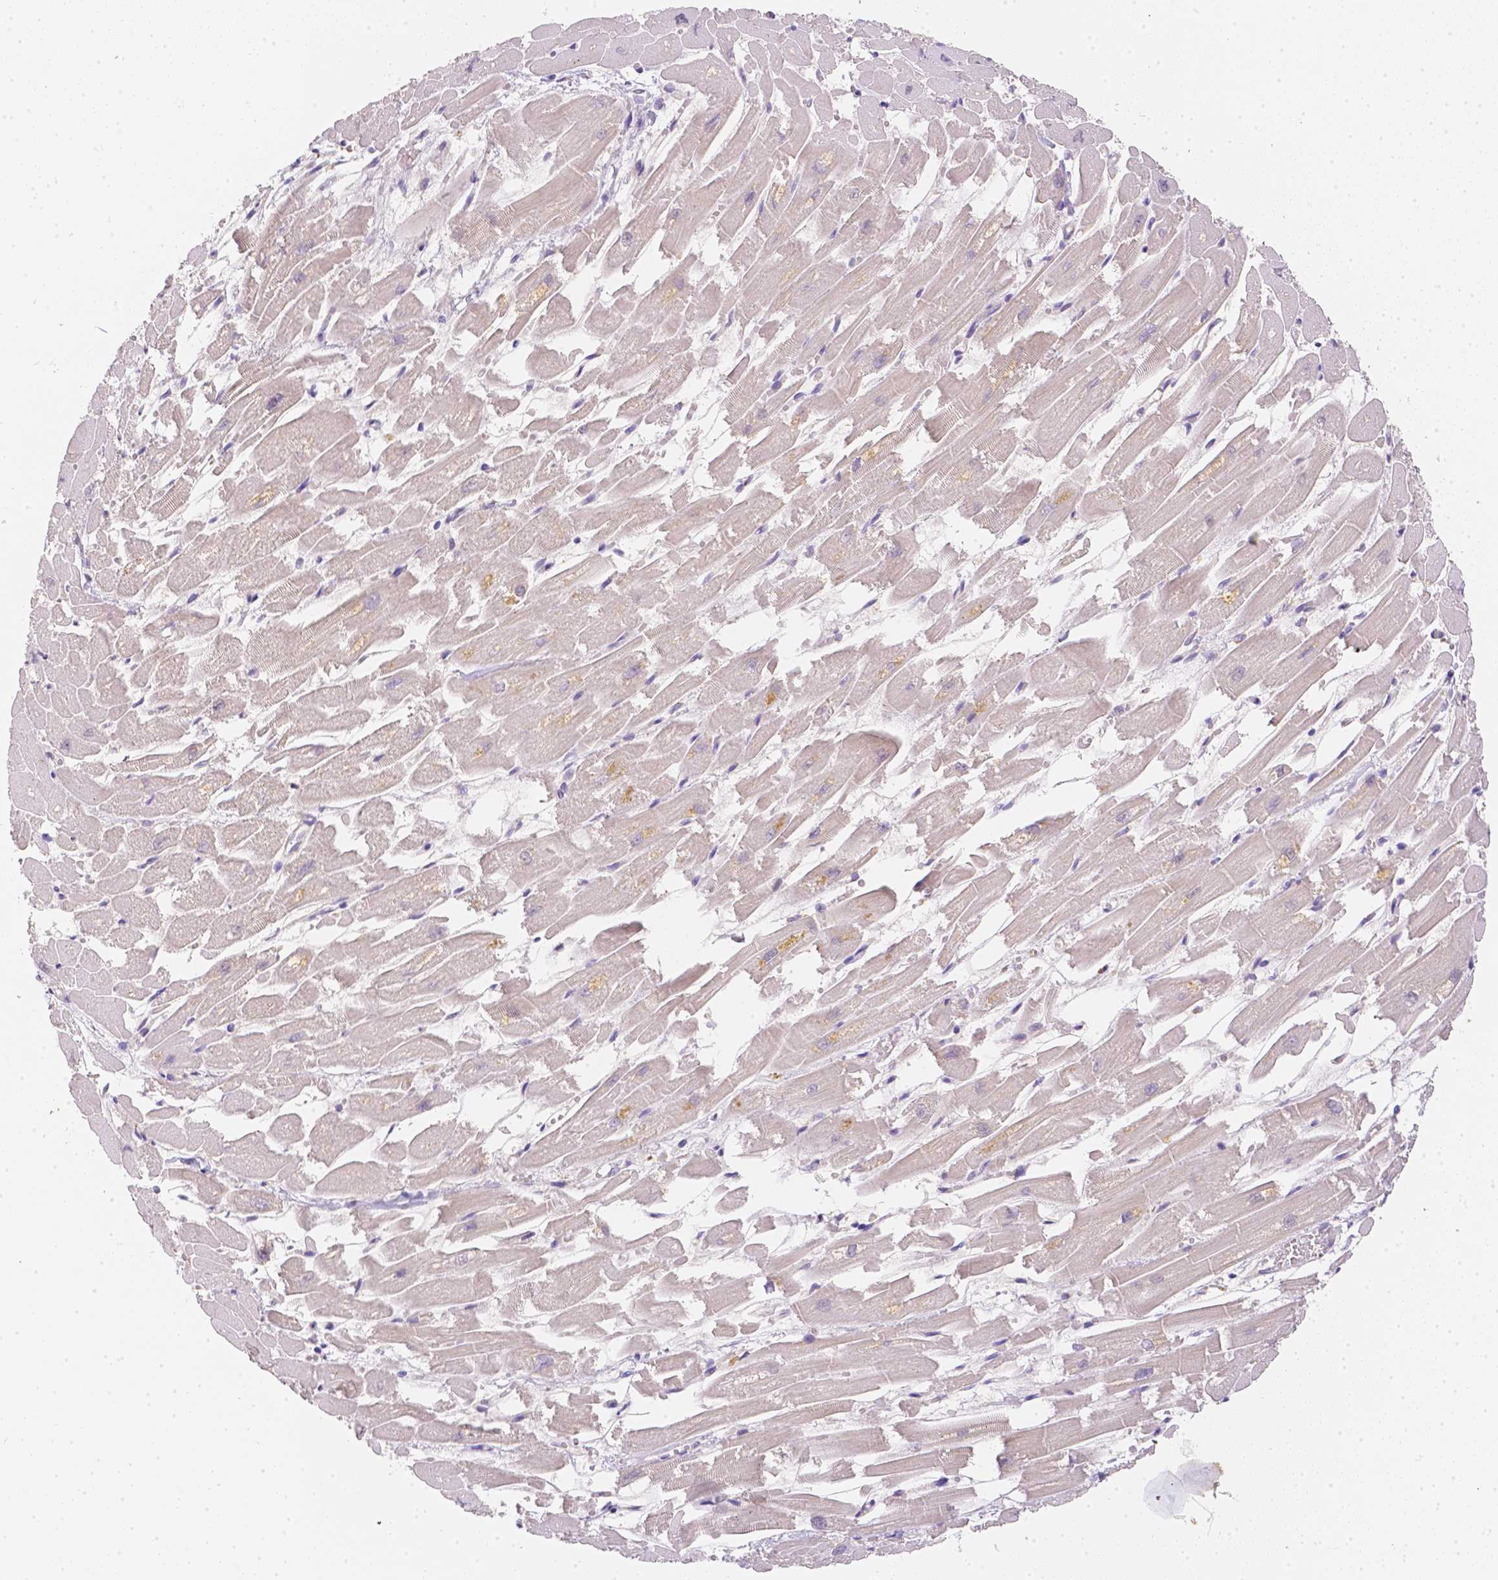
{"staining": {"intensity": "weak", "quantity": ">75%", "location": "cytoplasmic/membranous"}, "tissue": "heart muscle", "cell_type": "Cardiomyocytes", "image_type": "normal", "snomed": [{"axis": "morphology", "description": "Normal tissue, NOS"}, {"axis": "topography", "description": "Heart"}], "caption": "Immunohistochemistry (IHC) staining of unremarkable heart muscle, which shows low levels of weak cytoplasmic/membranous expression in approximately >75% of cardiomyocytes indicating weak cytoplasmic/membranous protein expression. The staining was performed using DAB (3,3'-diaminobenzidine) (brown) for protein detection and nuclei were counterstained in hematoxylin (blue).", "gene": "C10orf67", "patient": {"sex": "female", "age": 52}}